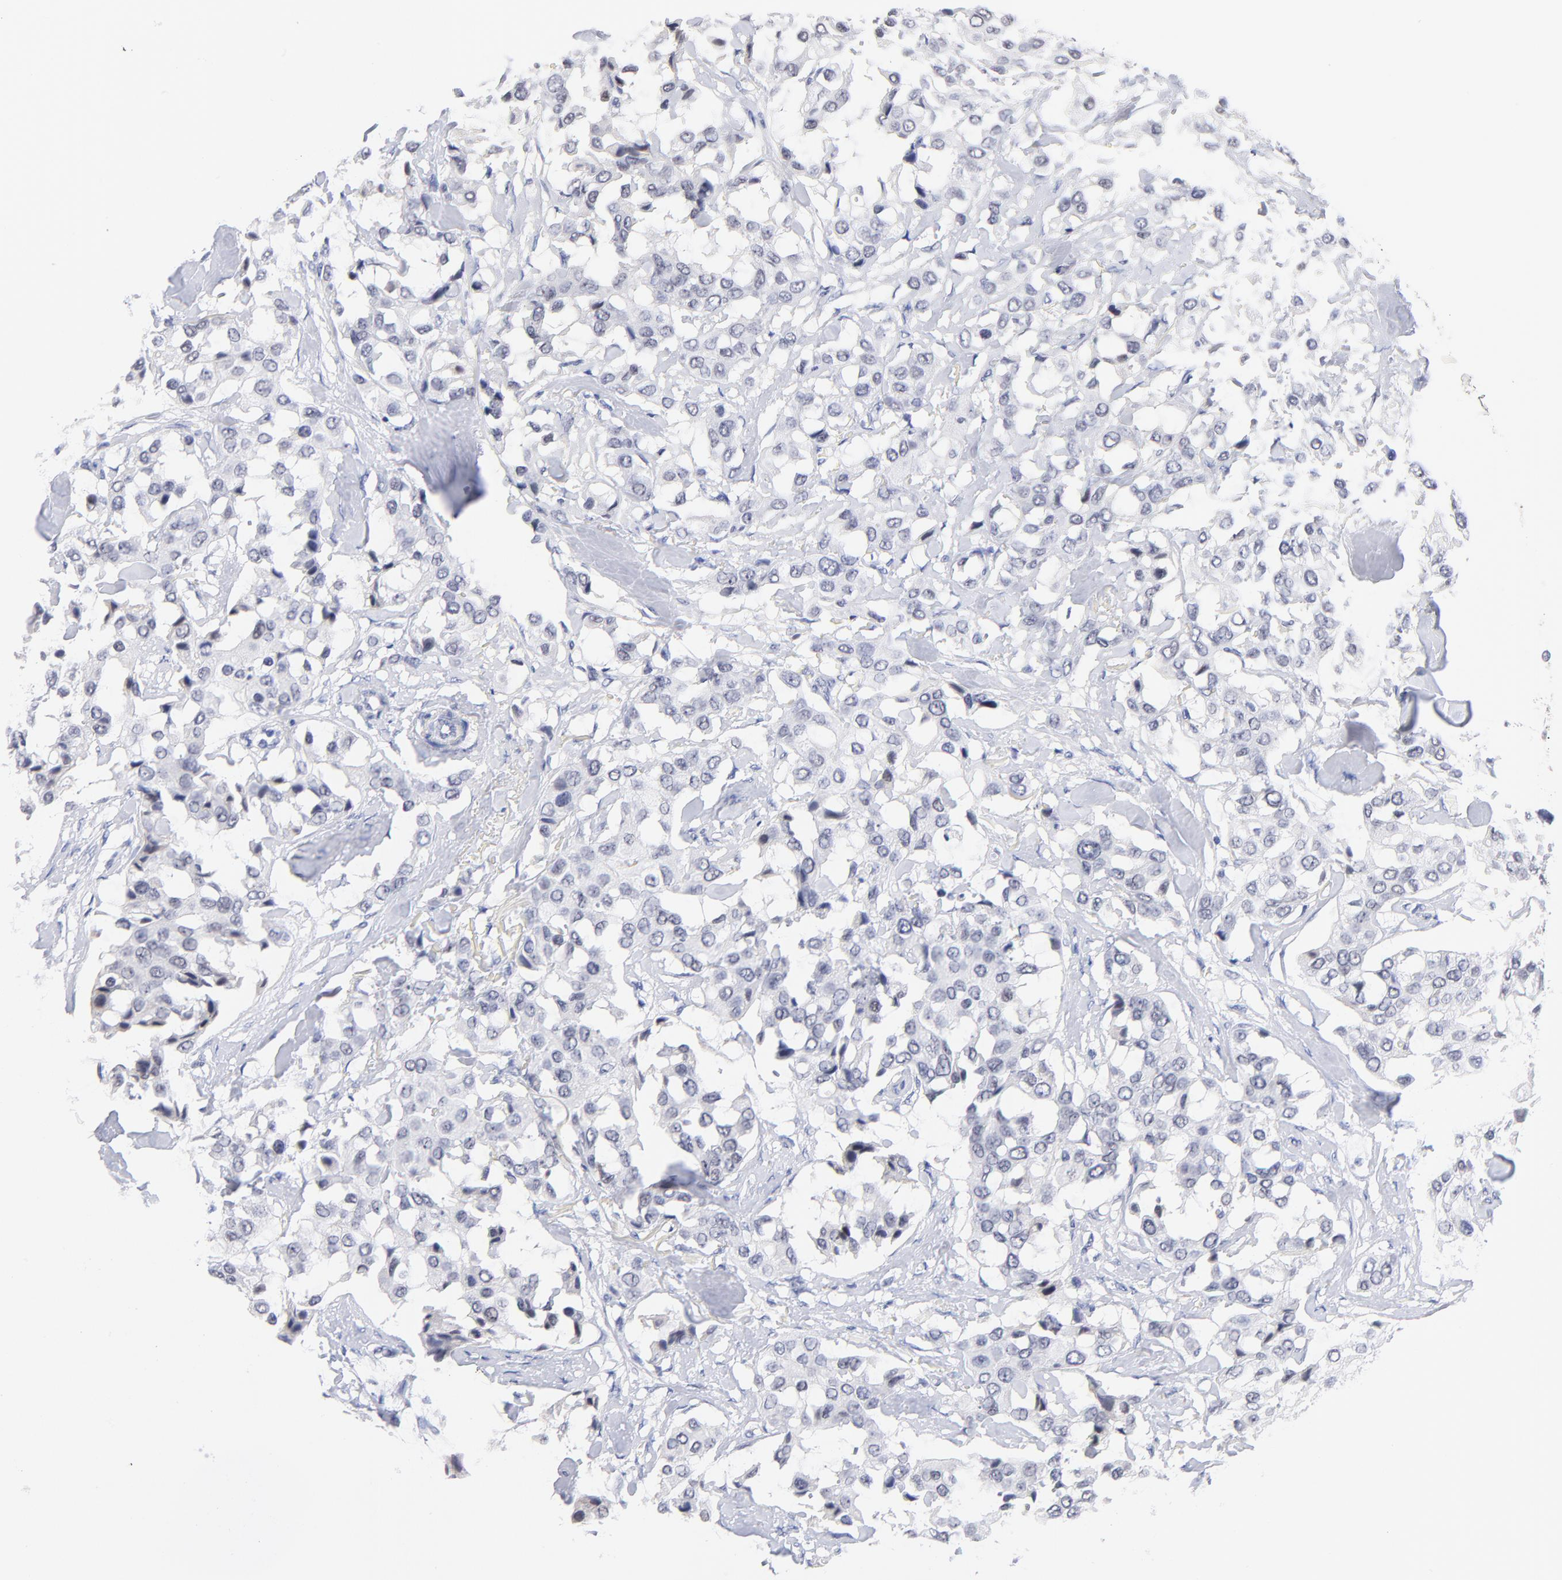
{"staining": {"intensity": "negative", "quantity": "none", "location": "none"}, "tissue": "breast cancer", "cell_type": "Tumor cells", "image_type": "cancer", "snomed": [{"axis": "morphology", "description": "Duct carcinoma"}, {"axis": "topography", "description": "Breast"}], "caption": "An immunohistochemistry (IHC) image of intraductal carcinoma (breast) is shown. There is no staining in tumor cells of intraductal carcinoma (breast).", "gene": "ZNF74", "patient": {"sex": "female", "age": 80}}